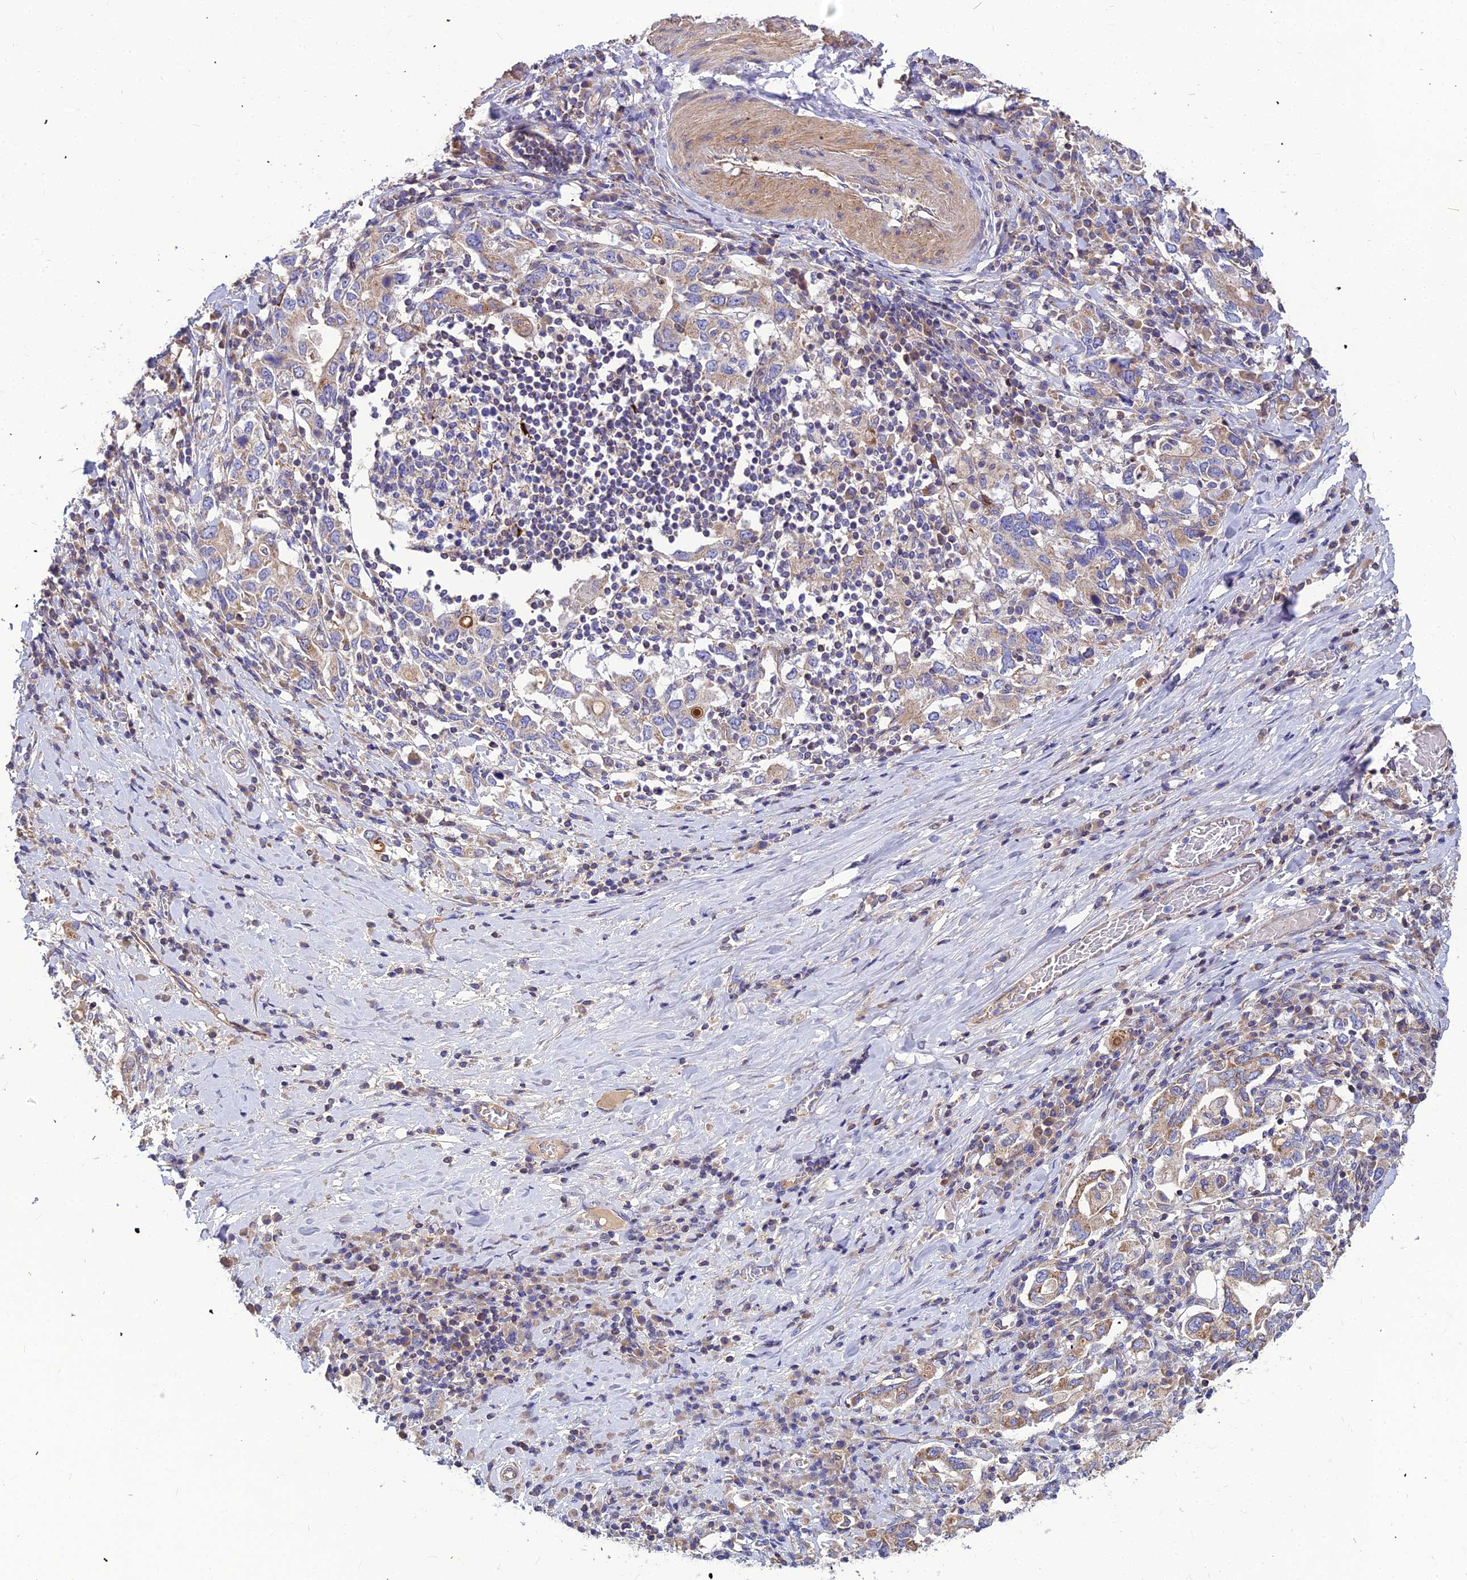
{"staining": {"intensity": "negative", "quantity": "none", "location": "none"}, "tissue": "stomach cancer", "cell_type": "Tumor cells", "image_type": "cancer", "snomed": [{"axis": "morphology", "description": "Adenocarcinoma, NOS"}, {"axis": "topography", "description": "Stomach, upper"}, {"axis": "topography", "description": "Stomach"}], "caption": "The image demonstrates no staining of tumor cells in adenocarcinoma (stomach). The staining was performed using DAB (3,3'-diaminobenzidine) to visualize the protein expression in brown, while the nuclei were stained in blue with hematoxylin (Magnification: 20x).", "gene": "ASPHD1", "patient": {"sex": "male", "age": 62}}